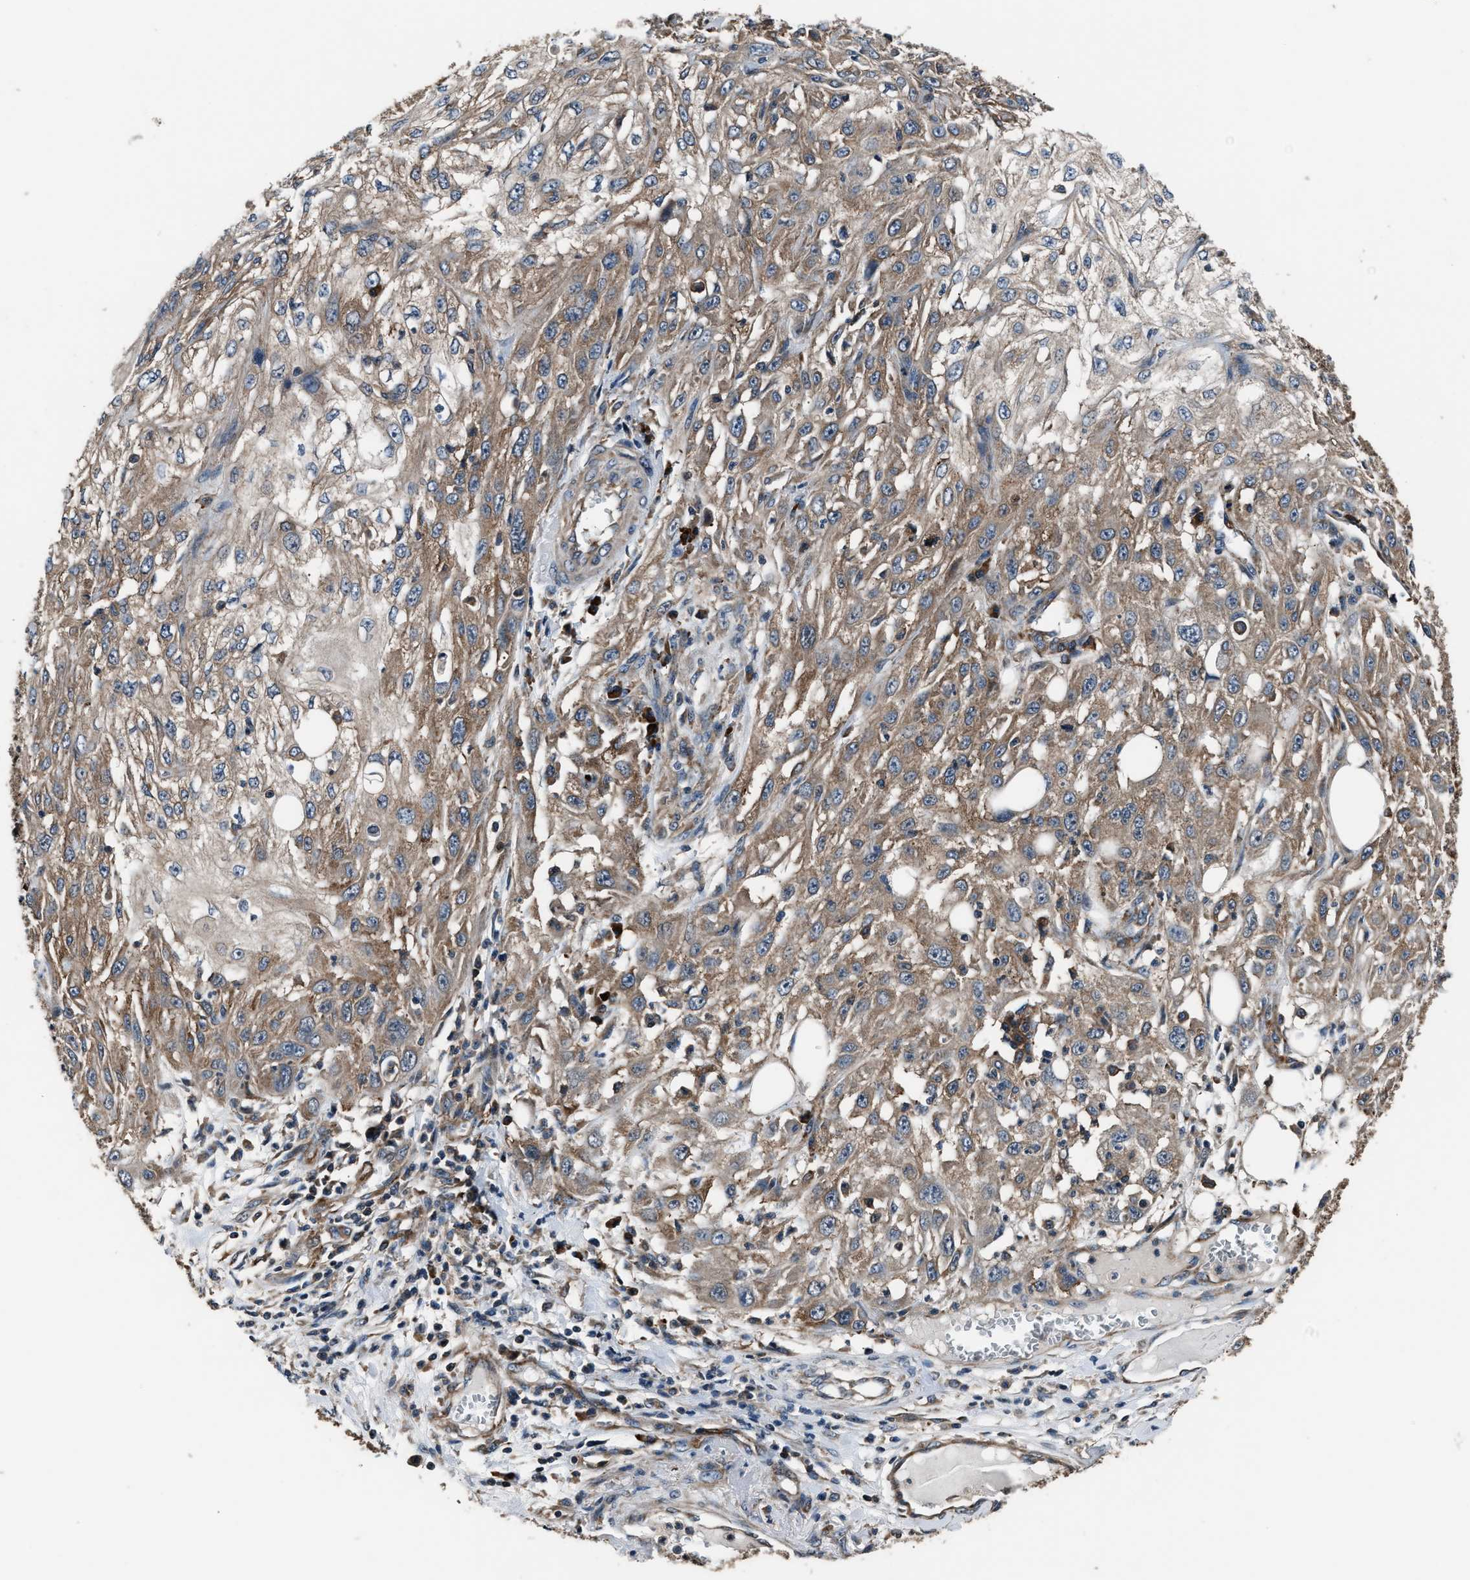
{"staining": {"intensity": "moderate", "quantity": ">75%", "location": "cytoplasmic/membranous"}, "tissue": "skin cancer", "cell_type": "Tumor cells", "image_type": "cancer", "snomed": [{"axis": "morphology", "description": "Squamous cell carcinoma, NOS"}, {"axis": "topography", "description": "Skin"}], "caption": "A medium amount of moderate cytoplasmic/membranous expression is seen in approximately >75% of tumor cells in skin squamous cell carcinoma tissue.", "gene": "IMPDH2", "patient": {"sex": "male", "age": 75}}